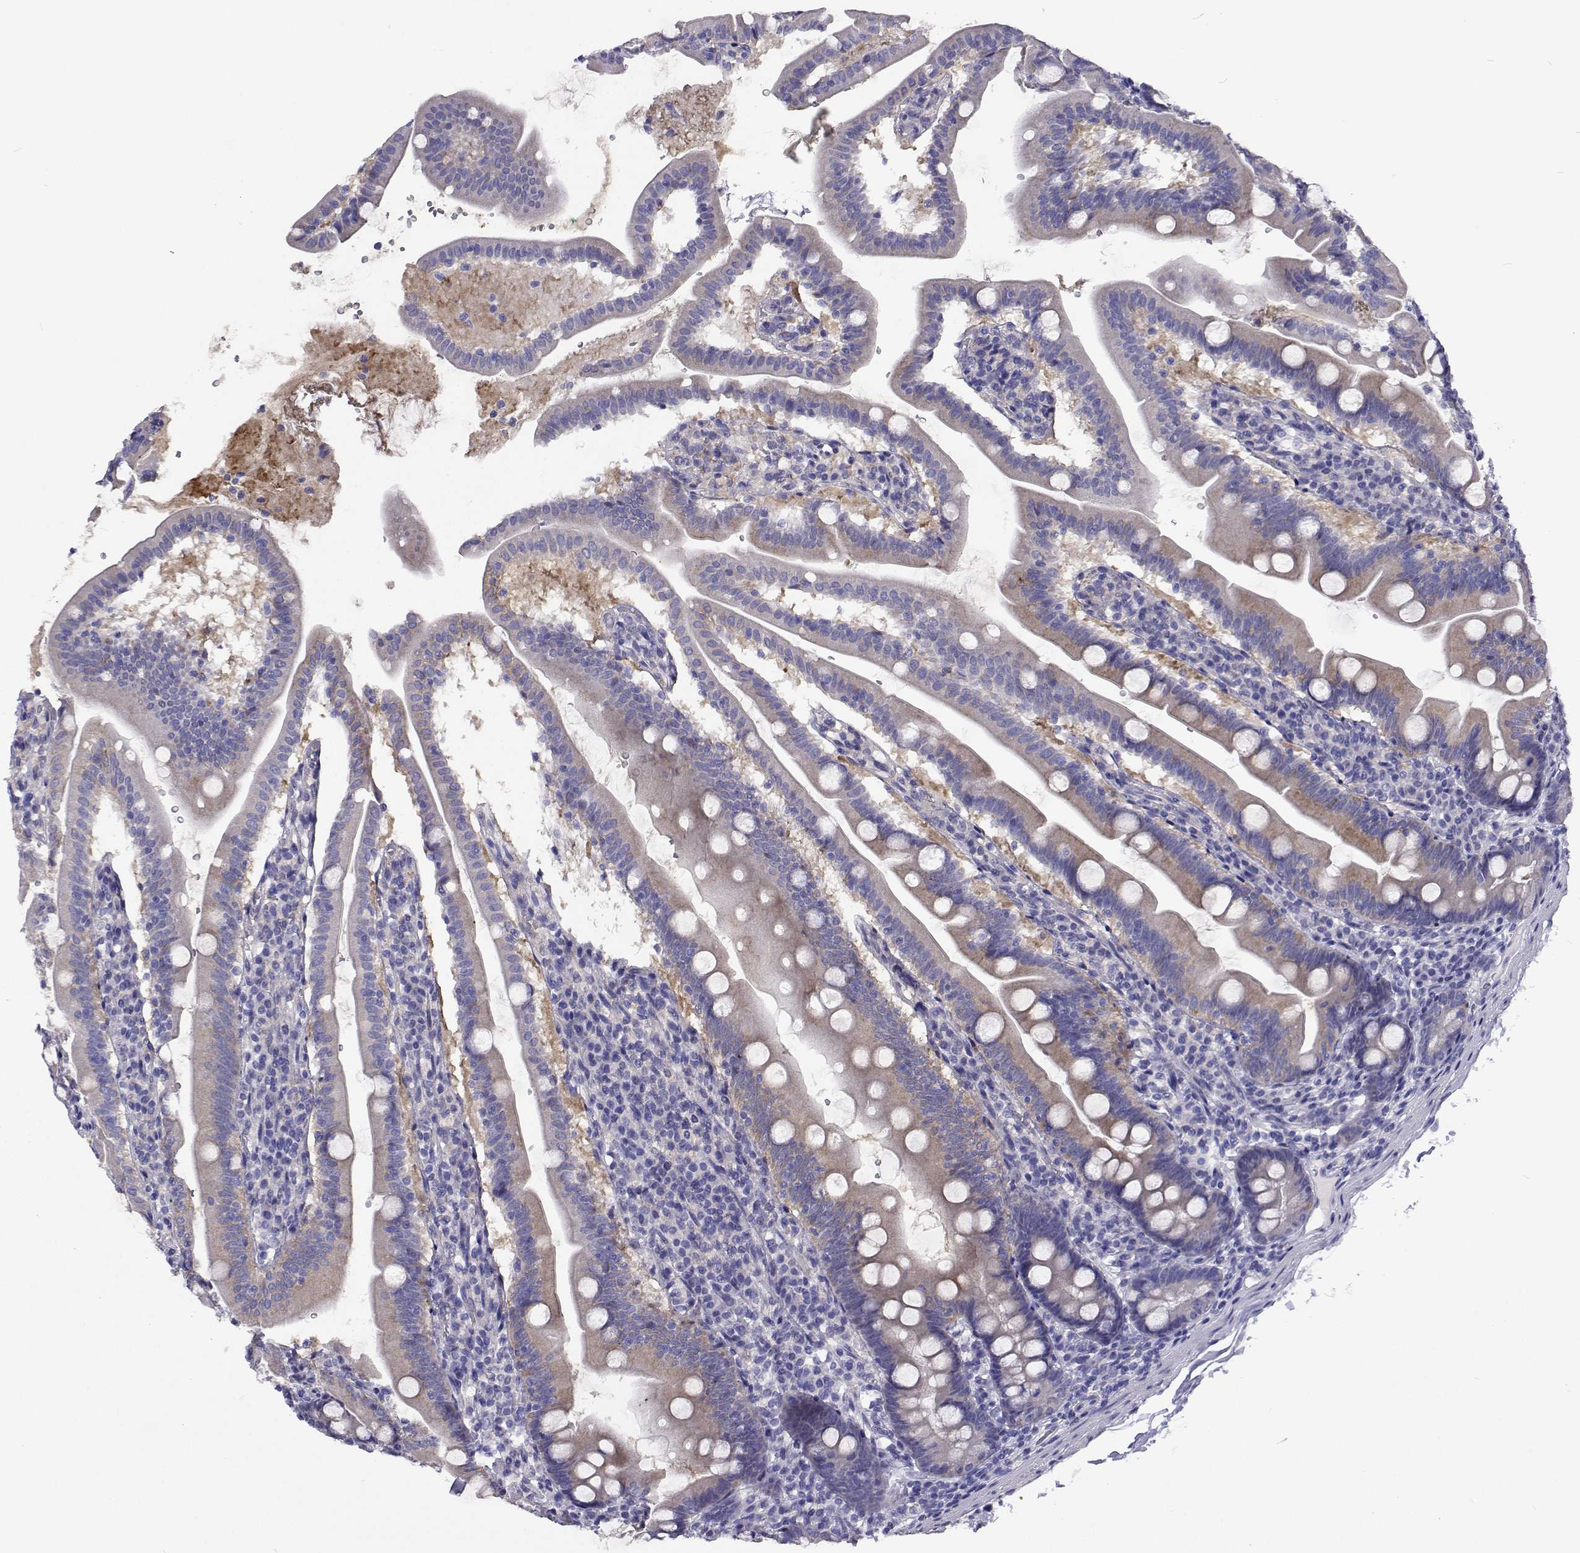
{"staining": {"intensity": "weak", "quantity": "<25%", "location": "cytoplasmic/membranous"}, "tissue": "duodenum", "cell_type": "Glandular cells", "image_type": "normal", "snomed": [{"axis": "morphology", "description": "Normal tissue, NOS"}, {"axis": "topography", "description": "Duodenum"}], "caption": "Immunohistochemistry of benign human duodenum reveals no positivity in glandular cells. The staining was performed using DAB to visualize the protein expression in brown, while the nuclei were stained in blue with hematoxylin (Magnification: 20x).", "gene": "LHFPL7", "patient": {"sex": "female", "age": 67}}